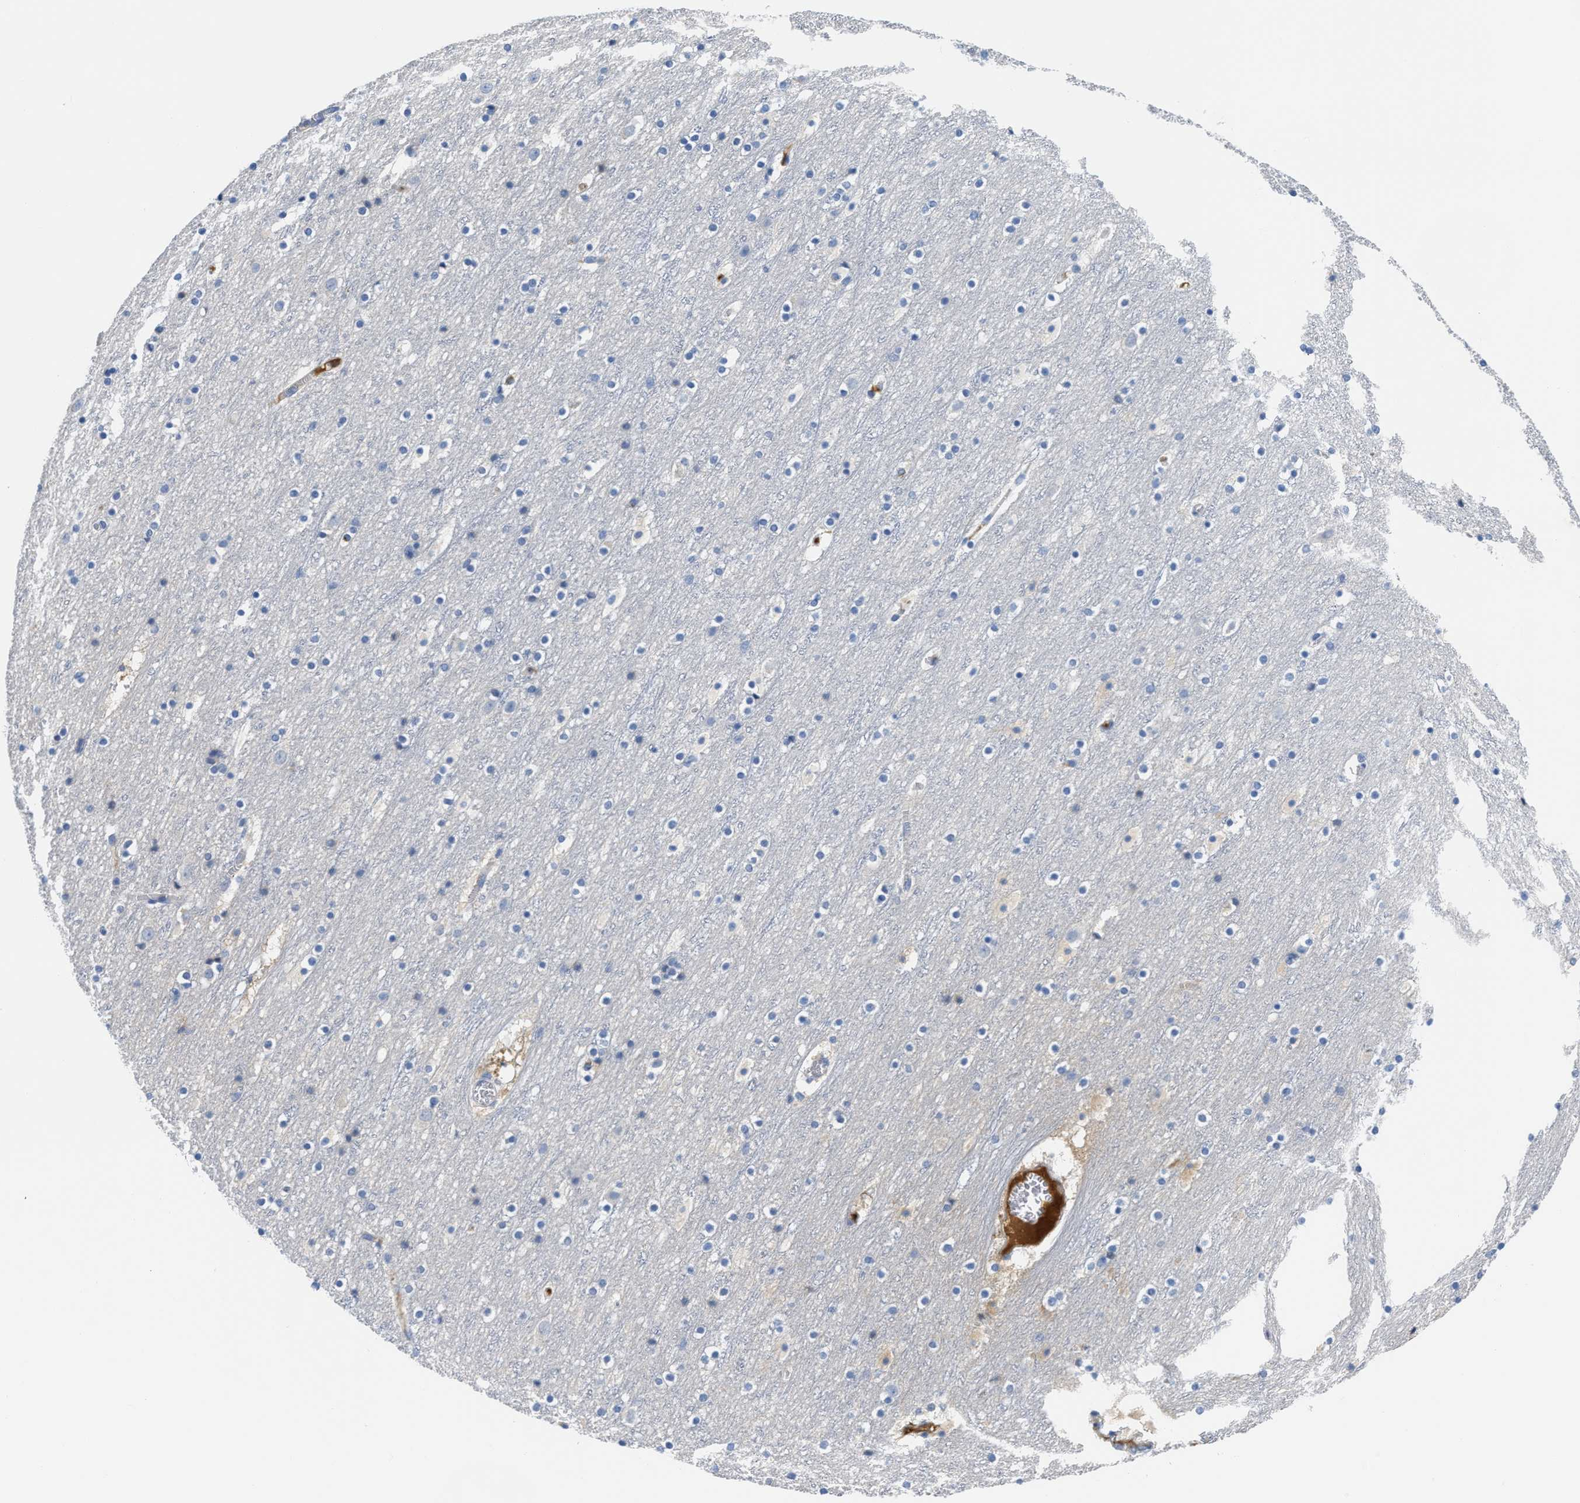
{"staining": {"intensity": "negative", "quantity": "none", "location": "none"}, "tissue": "cerebral cortex", "cell_type": "Endothelial cells", "image_type": "normal", "snomed": [{"axis": "morphology", "description": "Normal tissue, NOS"}, {"axis": "topography", "description": "Cerebral cortex"}], "caption": "DAB (3,3'-diaminobenzidine) immunohistochemical staining of unremarkable human cerebral cortex exhibits no significant positivity in endothelial cells.", "gene": "GC", "patient": {"sex": "male", "age": 45}}